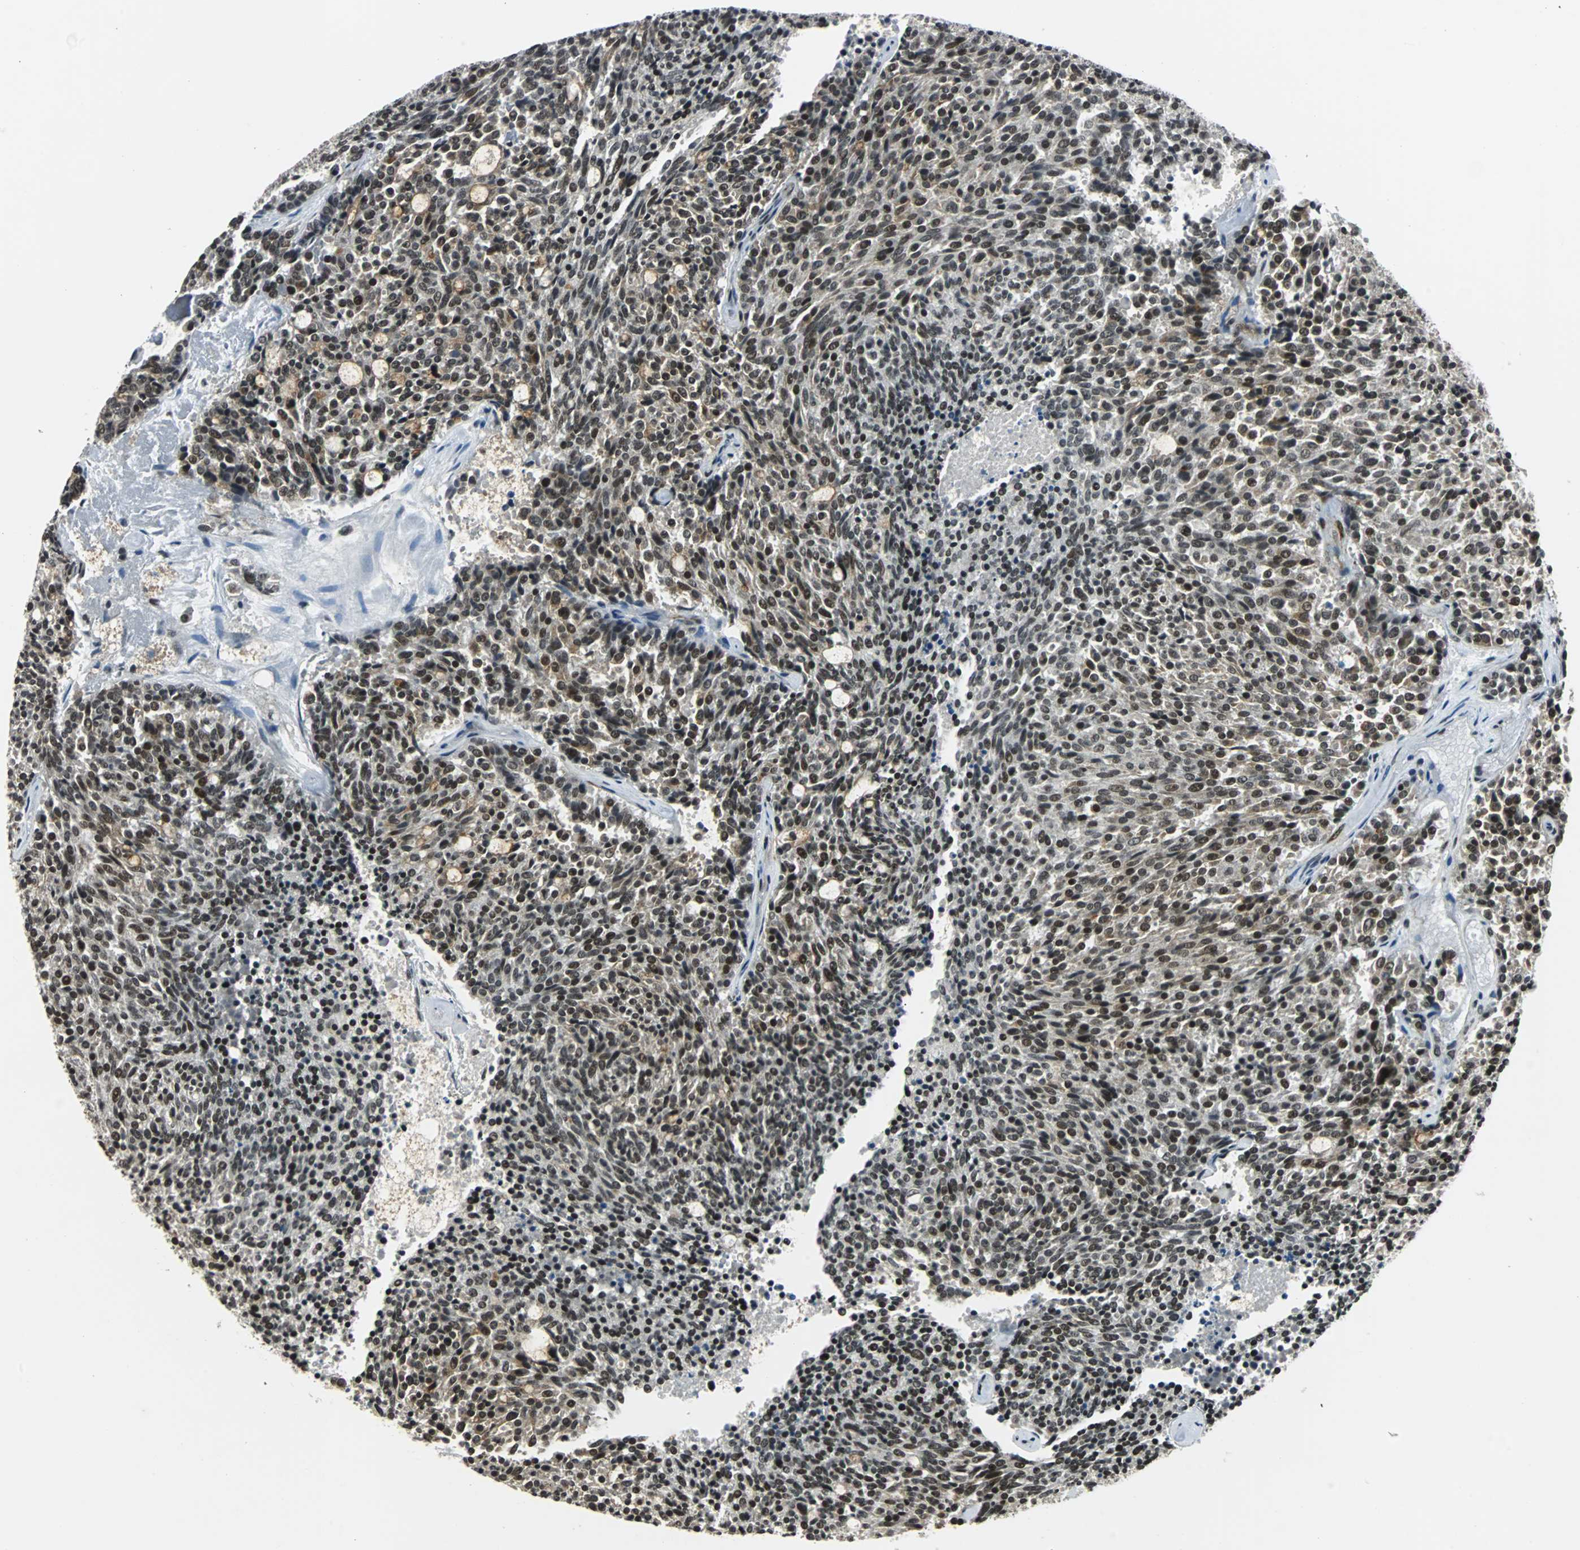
{"staining": {"intensity": "moderate", "quantity": ">75%", "location": "nuclear"}, "tissue": "carcinoid", "cell_type": "Tumor cells", "image_type": "cancer", "snomed": [{"axis": "morphology", "description": "Carcinoid, malignant, NOS"}, {"axis": "topography", "description": "Pancreas"}], "caption": "Protein staining reveals moderate nuclear positivity in about >75% of tumor cells in carcinoid.", "gene": "TAF5", "patient": {"sex": "female", "age": 54}}